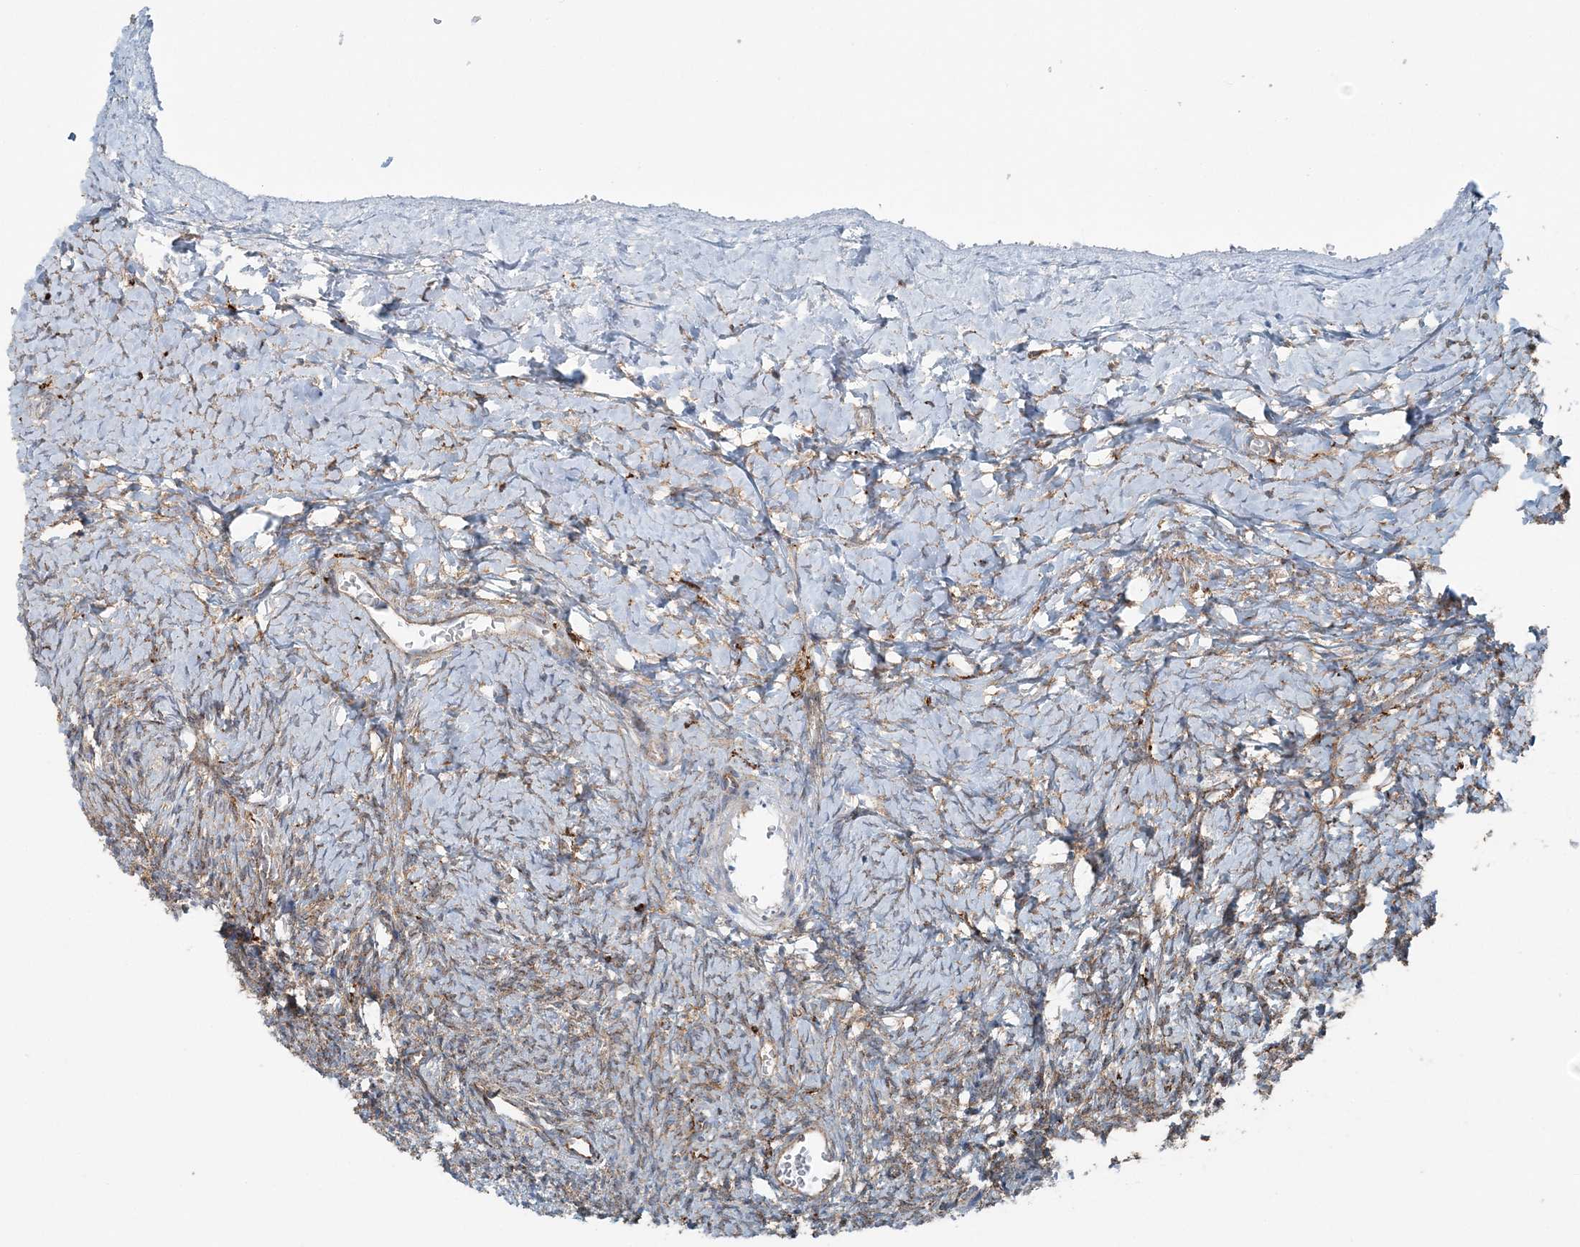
{"staining": {"intensity": "moderate", "quantity": "25%-75%", "location": "cytoplasmic/membranous"}, "tissue": "ovary", "cell_type": "Ovarian stroma cells", "image_type": "normal", "snomed": [{"axis": "morphology", "description": "Normal tissue, NOS"}, {"axis": "morphology", "description": "Developmental malformation"}, {"axis": "topography", "description": "Ovary"}], "caption": "Immunohistochemical staining of unremarkable ovary shows medium levels of moderate cytoplasmic/membranous expression in approximately 25%-75% of ovarian stroma cells.", "gene": "SNX2", "patient": {"sex": "female", "age": 39}}